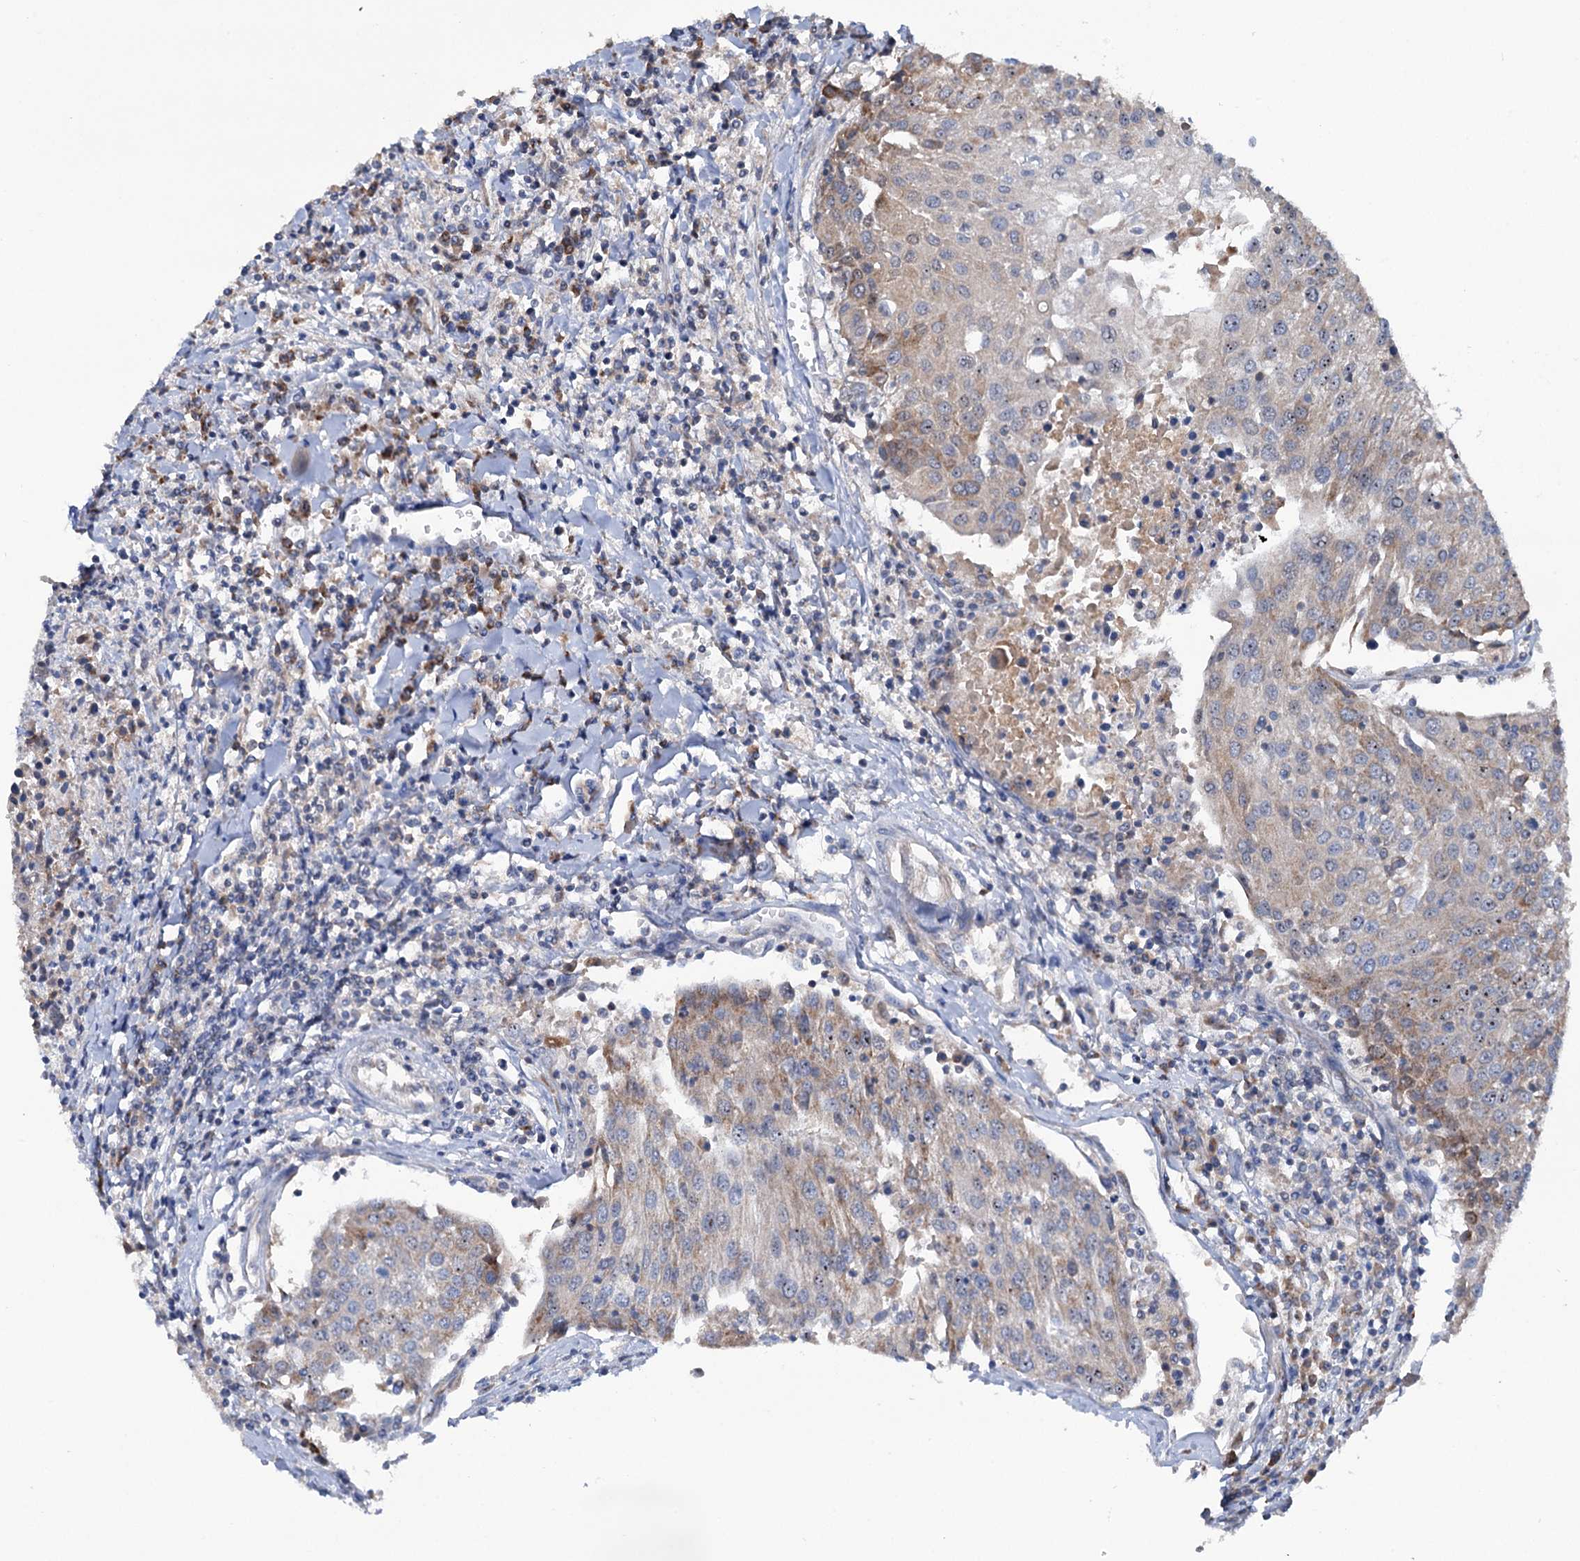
{"staining": {"intensity": "moderate", "quantity": "<25%", "location": "cytoplasmic/membranous,nuclear"}, "tissue": "urothelial cancer", "cell_type": "Tumor cells", "image_type": "cancer", "snomed": [{"axis": "morphology", "description": "Urothelial carcinoma, High grade"}, {"axis": "topography", "description": "Urinary bladder"}], "caption": "IHC micrograph of neoplastic tissue: human urothelial cancer stained using immunohistochemistry shows low levels of moderate protein expression localized specifically in the cytoplasmic/membranous and nuclear of tumor cells, appearing as a cytoplasmic/membranous and nuclear brown color.", "gene": "HTR3B", "patient": {"sex": "female", "age": 85}}